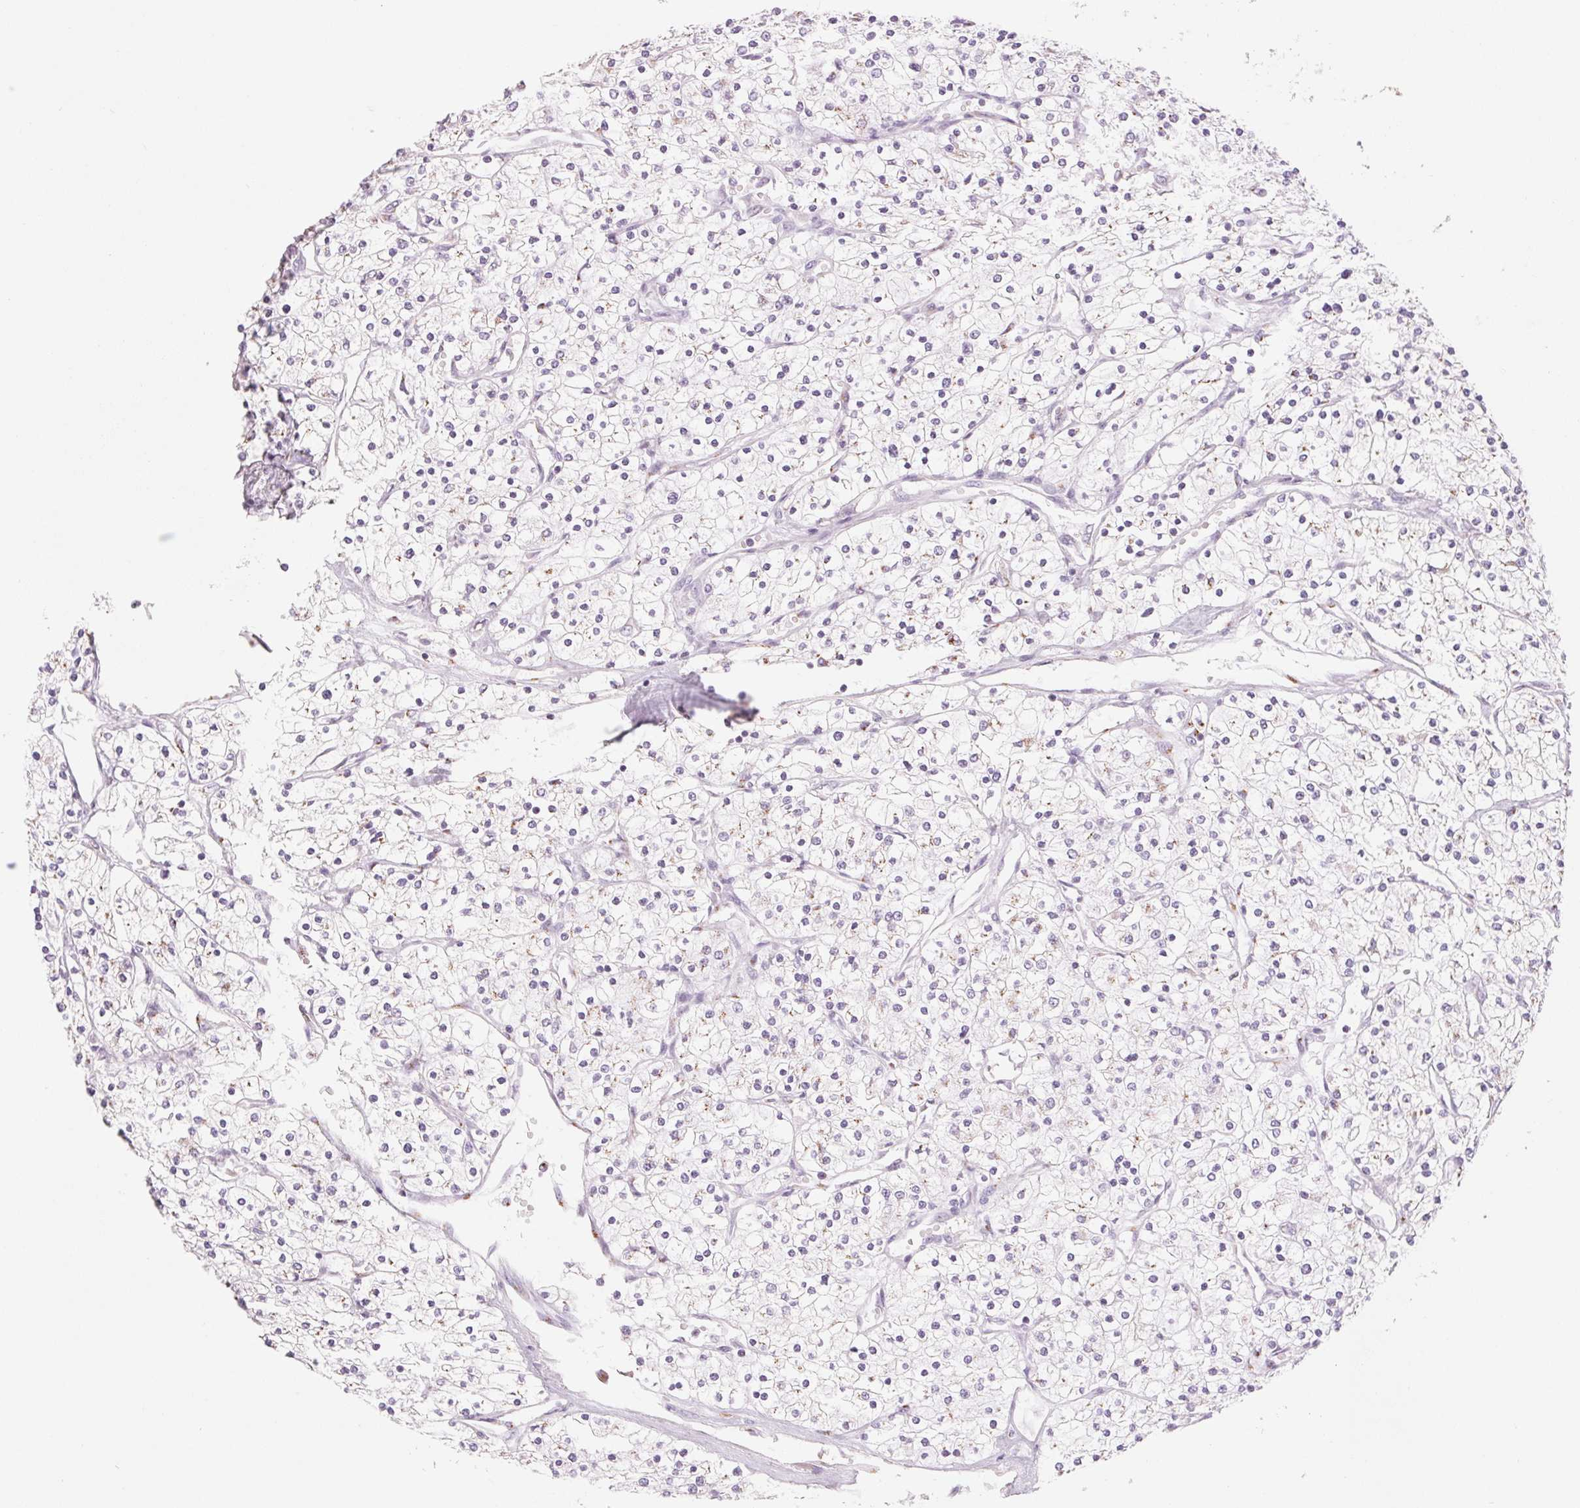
{"staining": {"intensity": "weak", "quantity": "<25%", "location": "cytoplasmic/membranous"}, "tissue": "renal cancer", "cell_type": "Tumor cells", "image_type": "cancer", "snomed": [{"axis": "morphology", "description": "Adenocarcinoma, NOS"}, {"axis": "topography", "description": "Kidney"}], "caption": "The histopathology image shows no staining of tumor cells in adenocarcinoma (renal).", "gene": "GALNT7", "patient": {"sex": "male", "age": 80}}